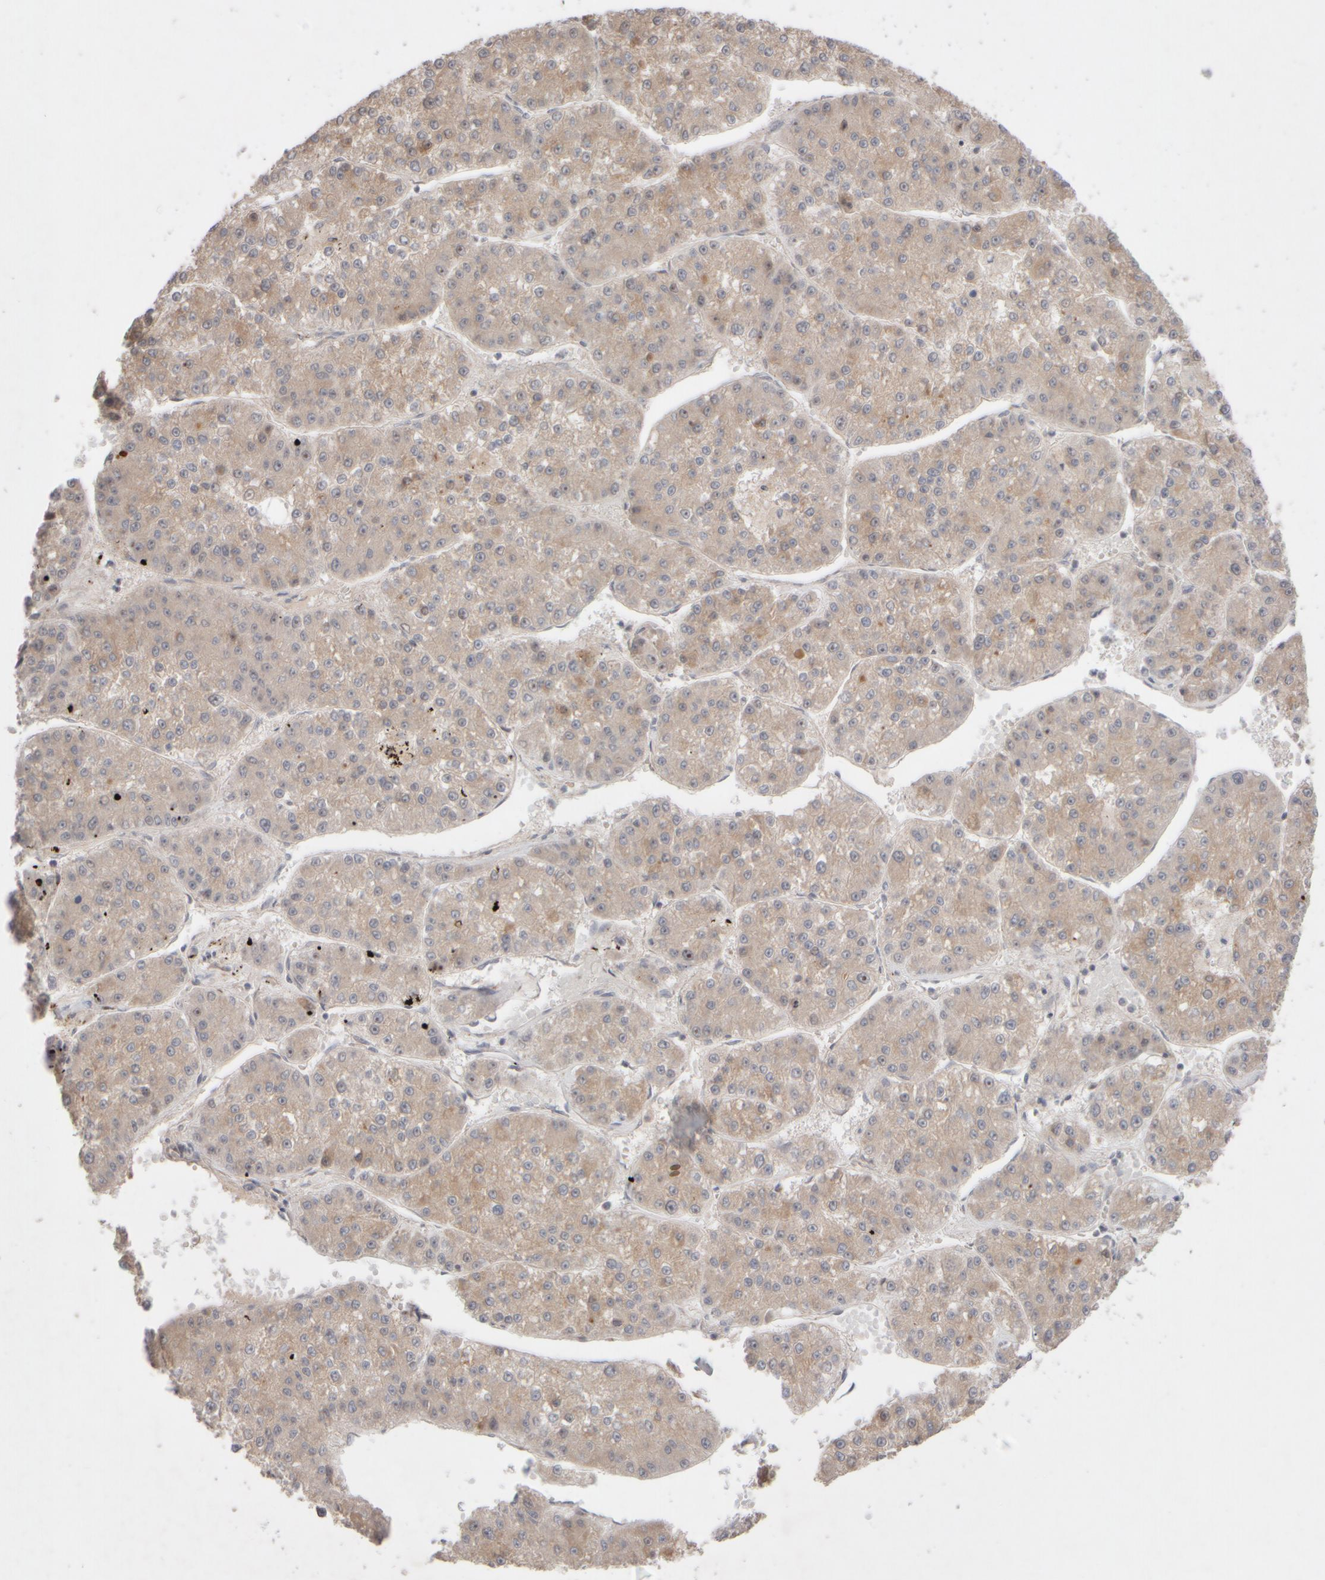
{"staining": {"intensity": "weak", "quantity": ">75%", "location": "cytoplasmic/membranous"}, "tissue": "liver cancer", "cell_type": "Tumor cells", "image_type": "cancer", "snomed": [{"axis": "morphology", "description": "Carcinoma, Hepatocellular, NOS"}, {"axis": "topography", "description": "Liver"}], "caption": "The photomicrograph shows a brown stain indicating the presence of a protein in the cytoplasmic/membranous of tumor cells in liver cancer (hepatocellular carcinoma).", "gene": "CHADL", "patient": {"sex": "female", "age": 73}}